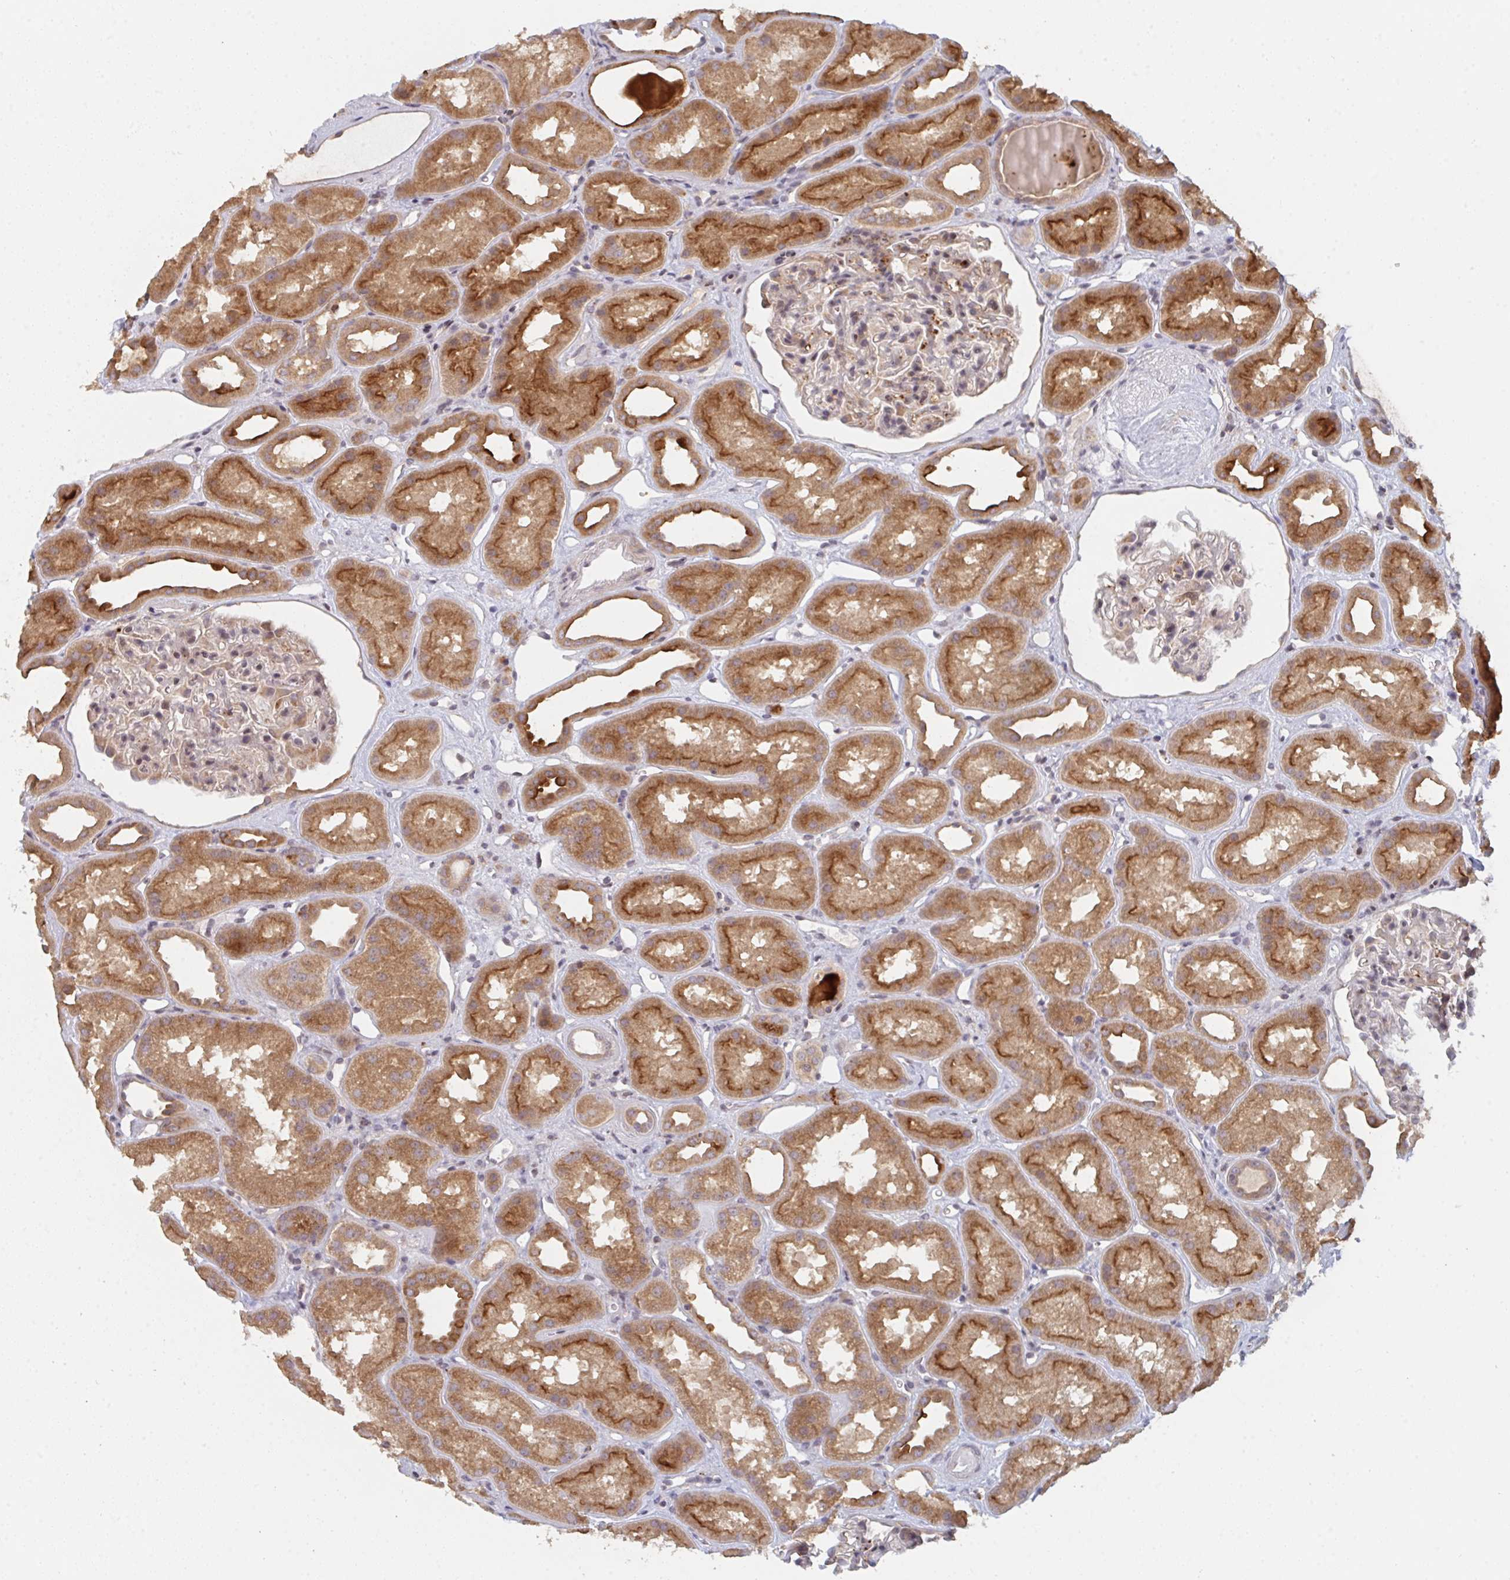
{"staining": {"intensity": "weak", "quantity": "25%-75%", "location": "nuclear"}, "tissue": "kidney", "cell_type": "Cells in glomeruli", "image_type": "normal", "snomed": [{"axis": "morphology", "description": "Normal tissue, NOS"}, {"axis": "topography", "description": "Kidney"}], "caption": "Immunohistochemistry (IHC) (DAB) staining of unremarkable kidney reveals weak nuclear protein expression in about 25%-75% of cells in glomeruli. Immunohistochemistry (IHC) stains the protein of interest in brown and the nuclei are stained blue.", "gene": "DCST1", "patient": {"sex": "male", "age": 61}}